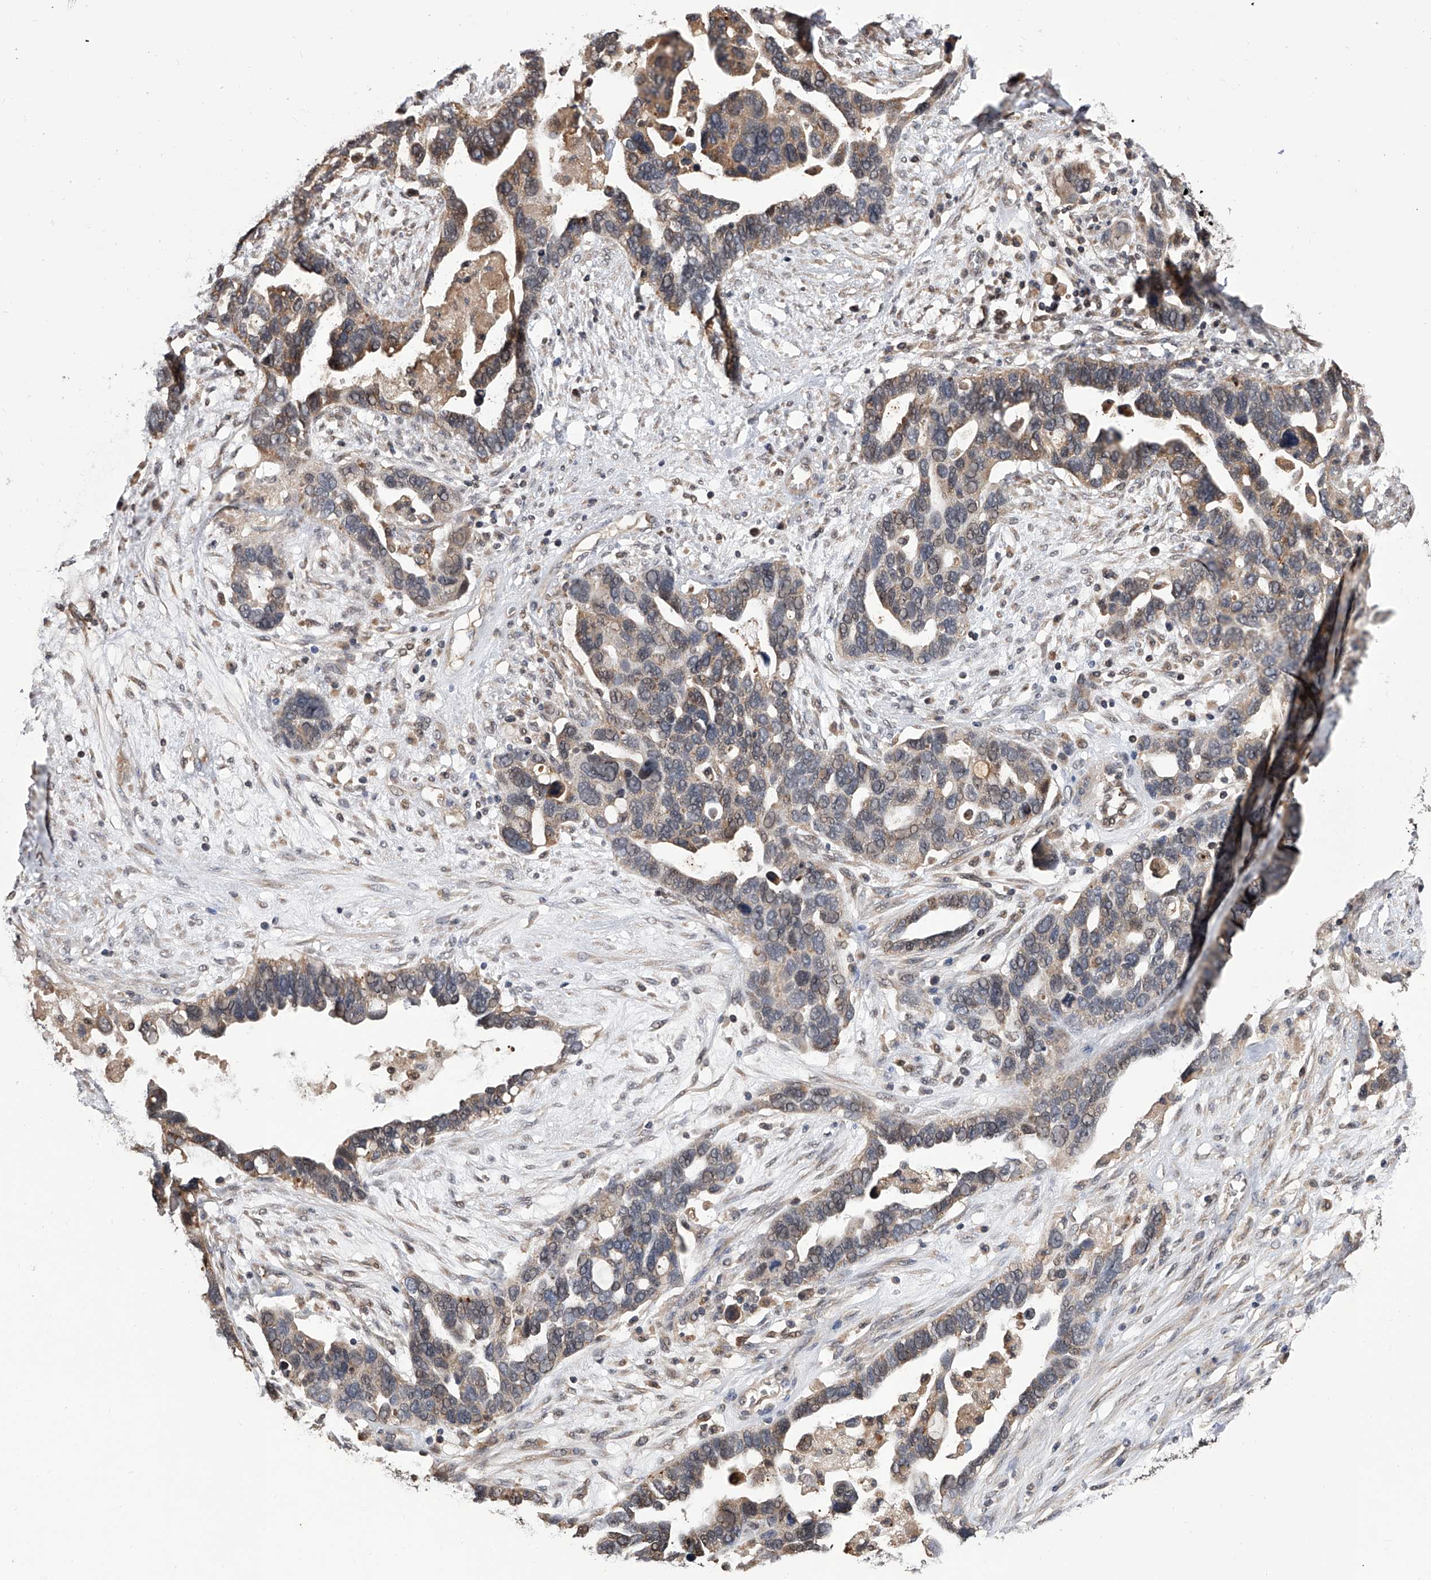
{"staining": {"intensity": "weak", "quantity": "25%-75%", "location": "cytoplasmic/membranous"}, "tissue": "ovarian cancer", "cell_type": "Tumor cells", "image_type": "cancer", "snomed": [{"axis": "morphology", "description": "Cystadenocarcinoma, serous, NOS"}, {"axis": "topography", "description": "Ovary"}], "caption": "Tumor cells exhibit low levels of weak cytoplasmic/membranous expression in approximately 25%-75% of cells in ovarian cancer. Using DAB (3,3'-diaminobenzidine) (brown) and hematoxylin (blue) stains, captured at high magnification using brightfield microscopy.", "gene": "GMDS", "patient": {"sex": "female", "age": 54}}